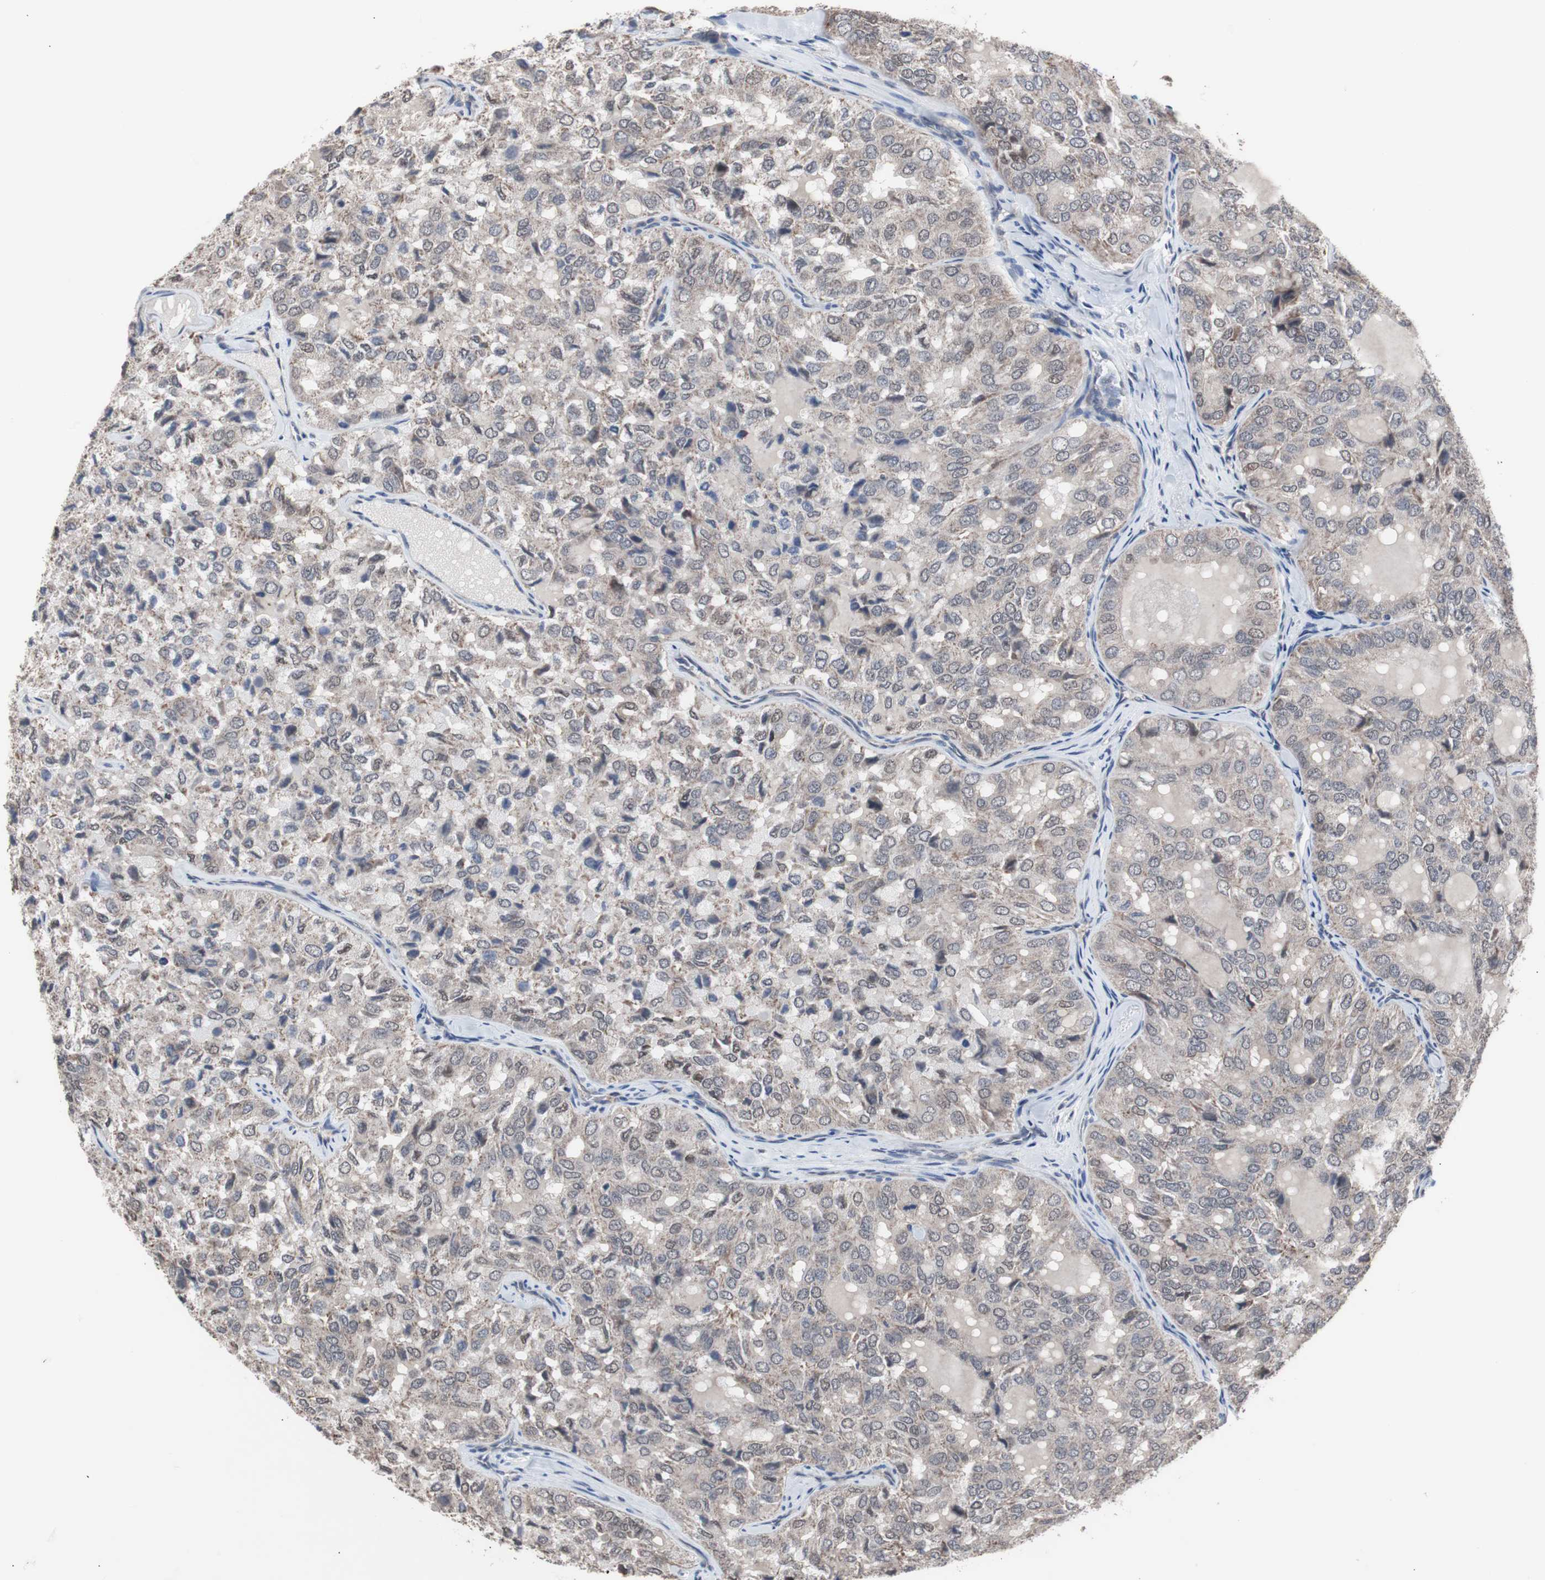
{"staining": {"intensity": "negative", "quantity": "none", "location": "none"}, "tissue": "thyroid cancer", "cell_type": "Tumor cells", "image_type": "cancer", "snomed": [{"axis": "morphology", "description": "Follicular adenoma carcinoma, NOS"}, {"axis": "topography", "description": "Thyroid gland"}], "caption": "High magnification brightfield microscopy of follicular adenoma carcinoma (thyroid) stained with DAB (brown) and counterstained with hematoxylin (blue): tumor cells show no significant expression.", "gene": "RBM47", "patient": {"sex": "male", "age": 75}}